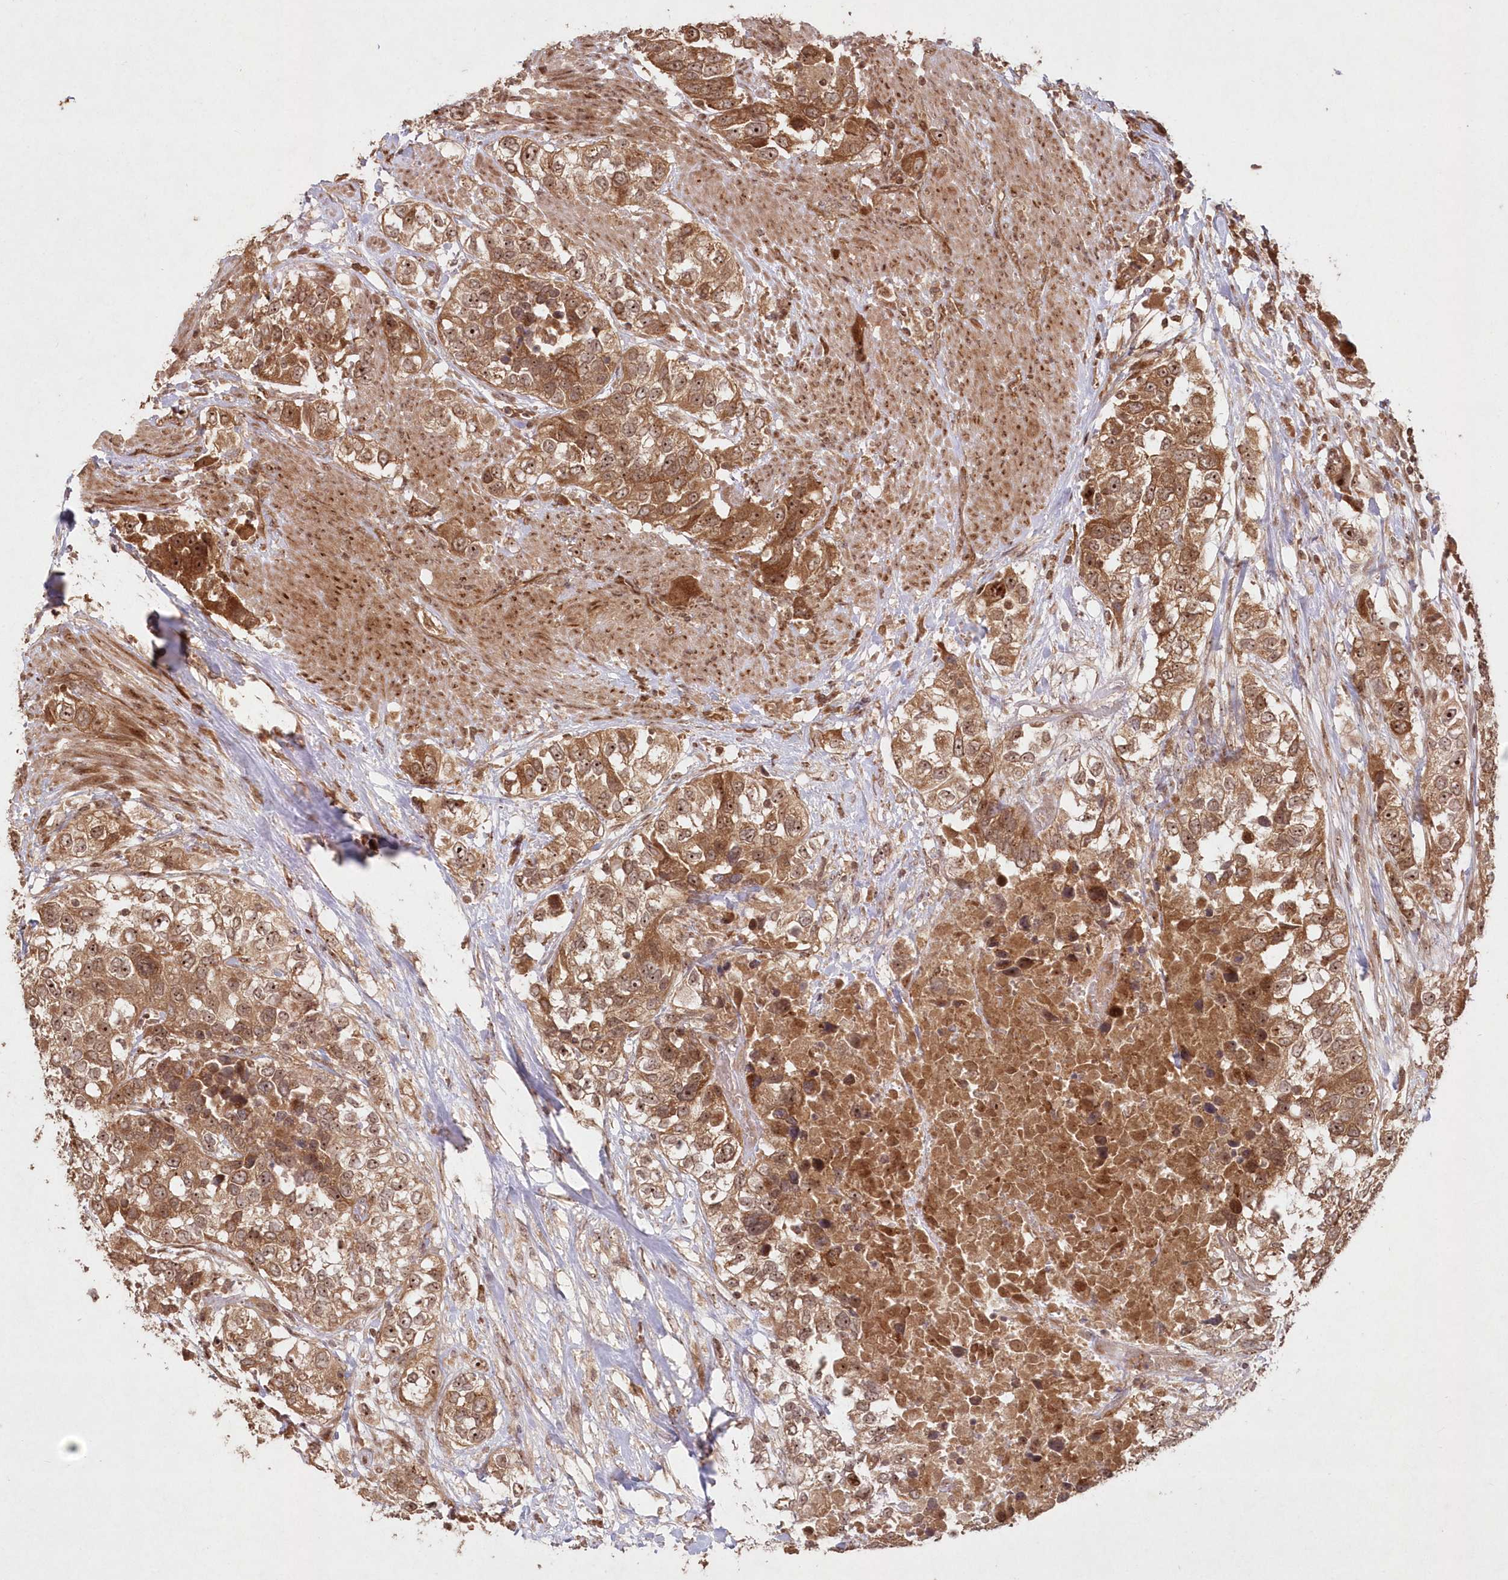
{"staining": {"intensity": "moderate", "quantity": ">75%", "location": "cytoplasmic/membranous,nuclear"}, "tissue": "urothelial cancer", "cell_type": "Tumor cells", "image_type": "cancer", "snomed": [{"axis": "morphology", "description": "Urothelial carcinoma, High grade"}, {"axis": "topography", "description": "Urinary bladder"}], "caption": "Urothelial carcinoma (high-grade) tissue displays moderate cytoplasmic/membranous and nuclear expression in approximately >75% of tumor cells (brown staining indicates protein expression, while blue staining denotes nuclei).", "gene": "SERINC1", "patient": {"sex": "female", "age": 80}}